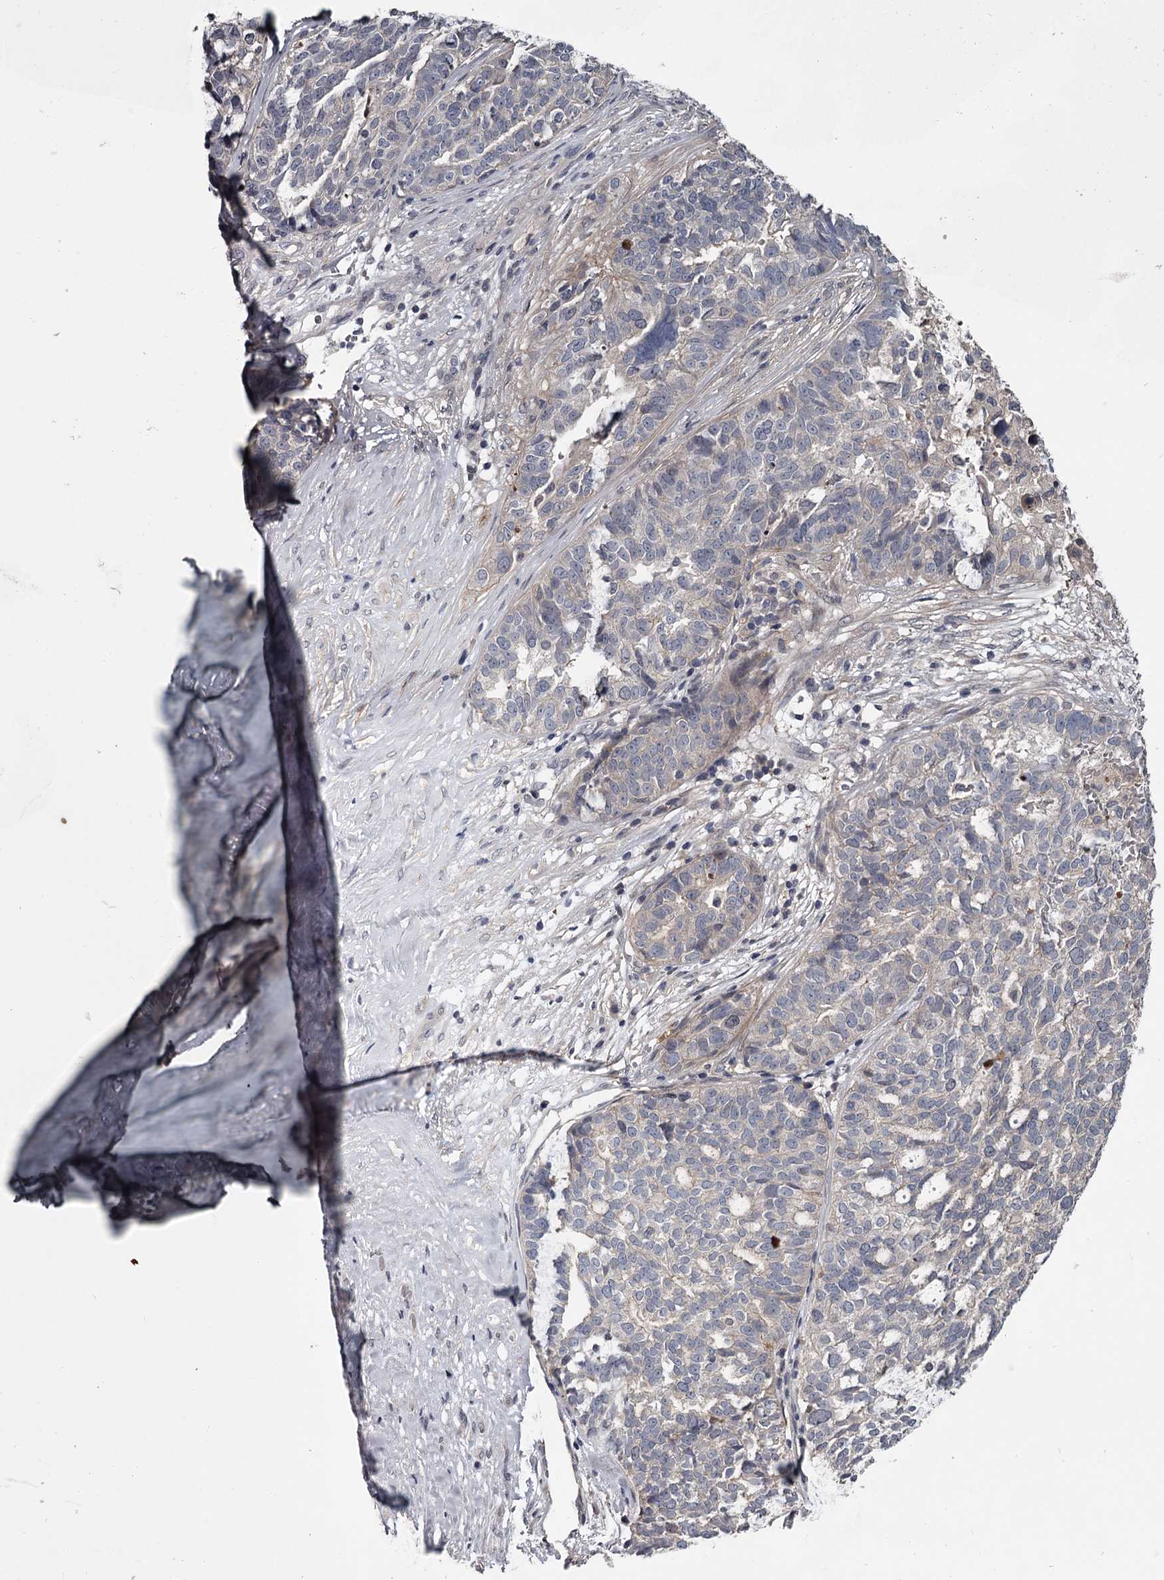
{"staining": {"intensity": "negative", "quantity": "none", "location": "none"}, "tissue": "ovarian cancer", "cell_type": "Tumor cells", "image_type": "cancer", "snomed": [{"axis": "morphology", "description": "Cystadenocarcinoma, serous, NOS"}, {"axis": "topography", "description": "Ovary"}], "caption": "High magnification brightfield microscopy of serous cystadenocarcinoma (ovarian) stained with DAB (brown) and counterstained with hematoxylin (blue): tumor cells show no significant staining.", "gene": "DAO", "patient": {"sex": "female", "age": 59}}